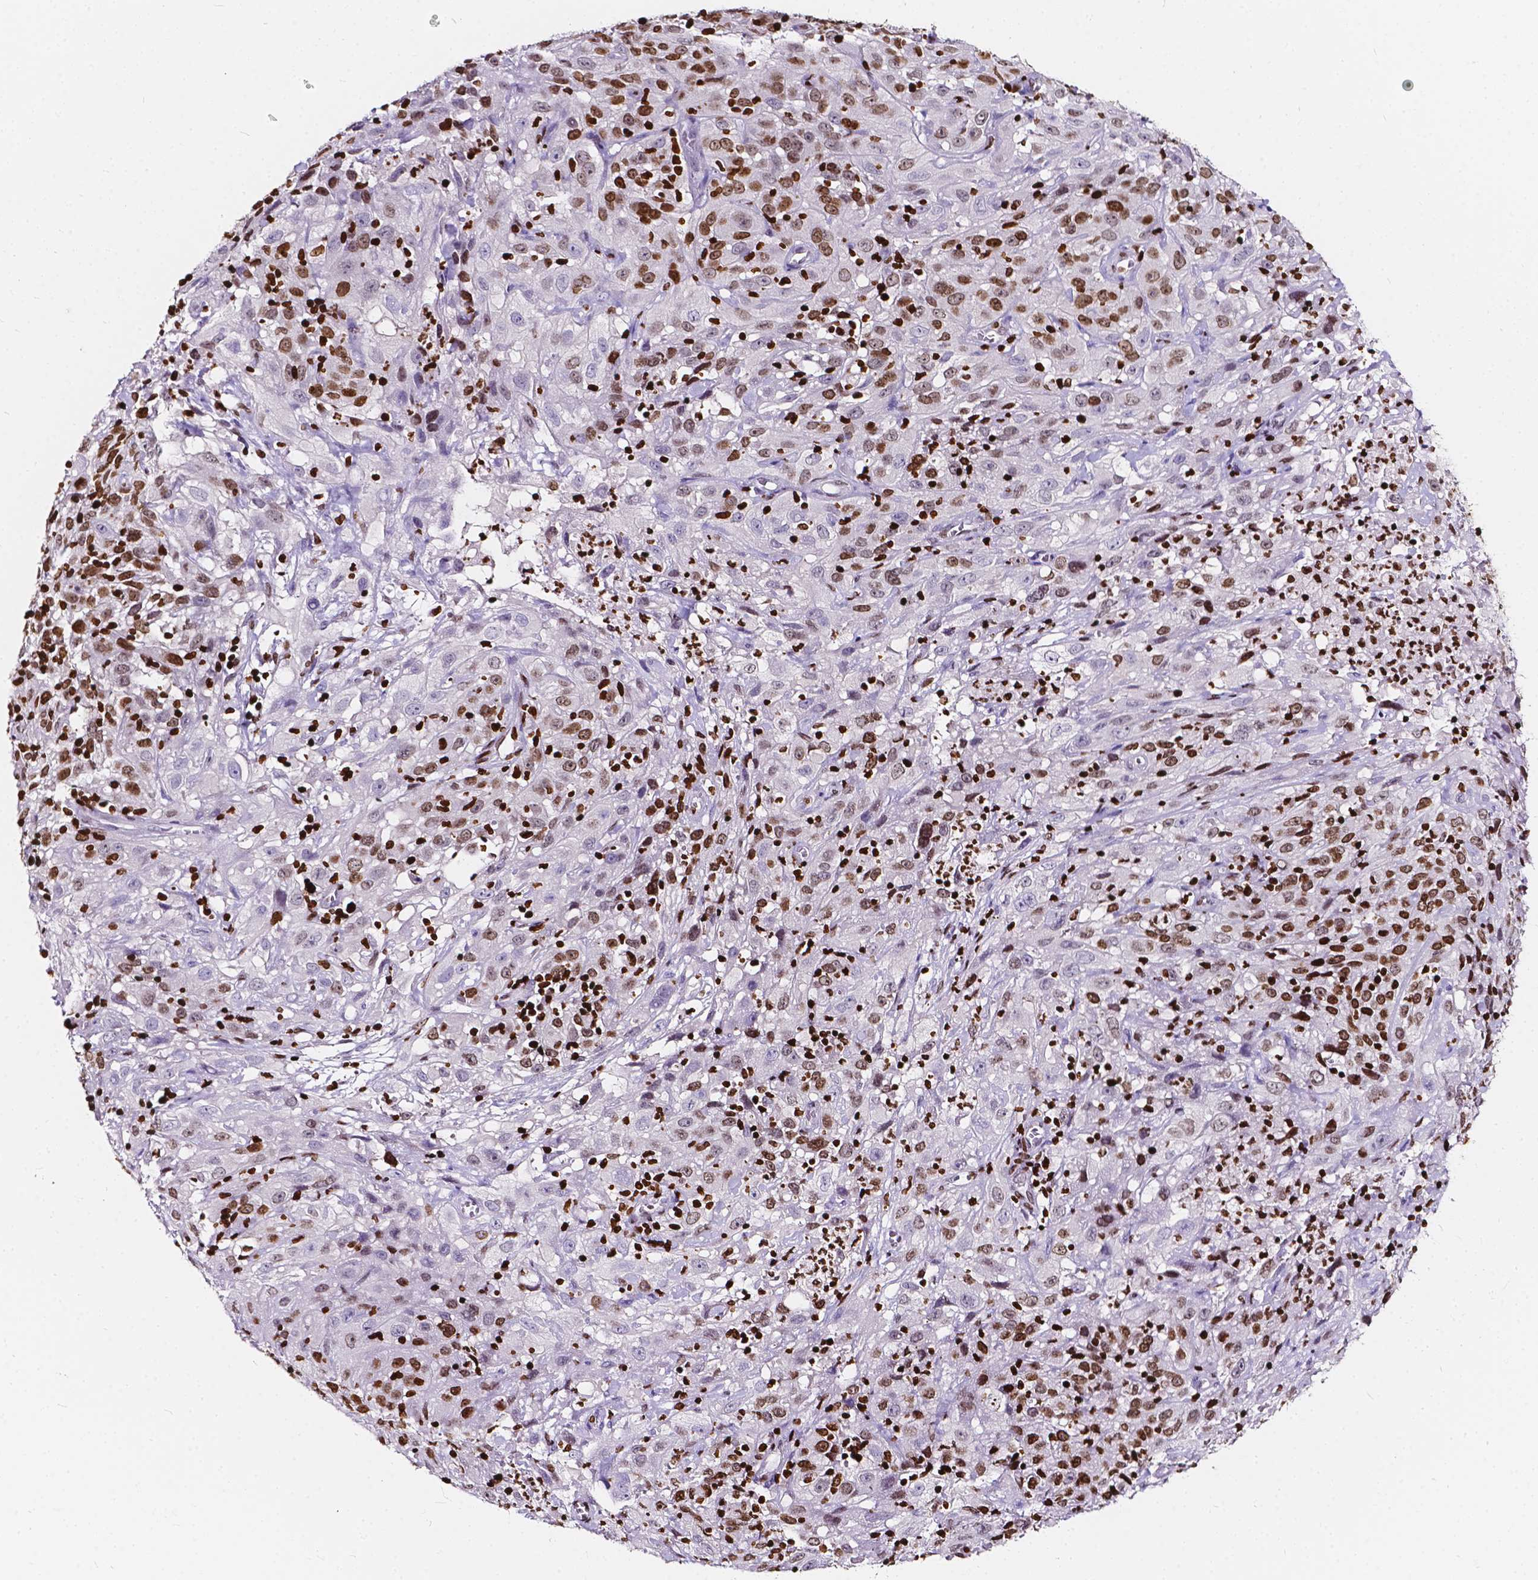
{"staining": {"intensity": "moderate", "quantity": "25%-75%", "location": "nuclear"}, "tissue": "cervical cancer", "cell_type": "Tumor cells", "image_type": "cancer", "snomed": [{"axis": "morphology", "description": "Squamous cell carcinoma, NOS"}, {"axis": "topography", "description": "Cervix"}], "caption": "Cervical squamous cell carcinoma tissue exhibits moderate nuclear expression in about 25%-75% of tumor cells, visualized by immunohistochemistry. The staining was performed using DAB (3,3'-diaminobenzidine) to visualize the protein expression in brown, while the nuclei were stained in blue with hematoxylin (Magnification: 20x).", "gene": "CBY3", "patient": {"sex": "female", "age": 32}}